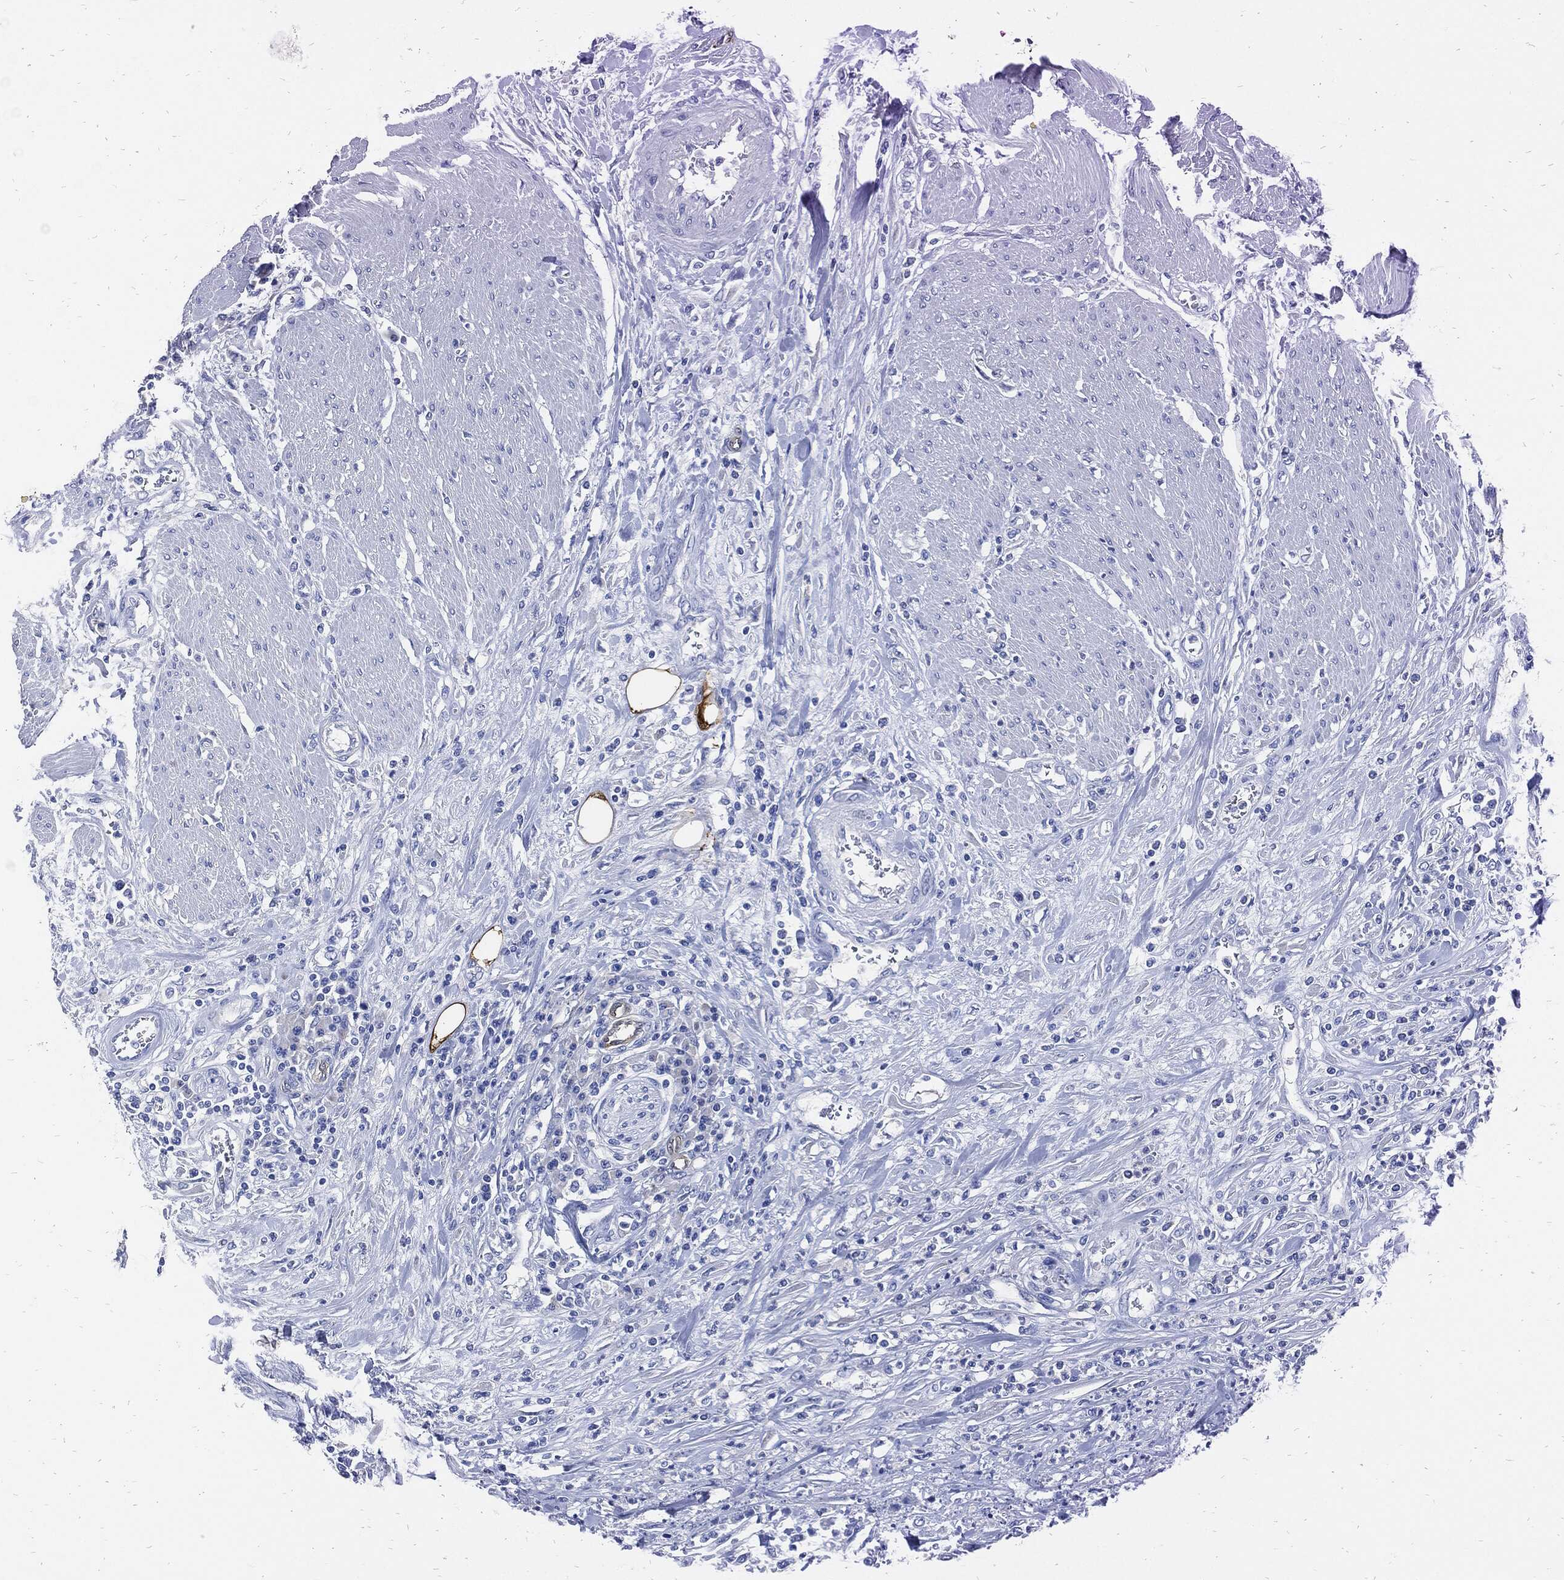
{"staining": {"intensity": "negative", "quantity": "none", "location": "none"}, "tissue": "urothelial cancer", "cell_type": "Tumor cells", "image_type": "cancer", "snomed": [{"axis": "morphology", "description": "Urothelial carcinoma, High grade"}, {"axis": "topography", "description": "Urinary bladder"}], "caption": "A high-resolution histopathology image shows IHC staining of high-grade urothelial carcinoma, which displays no significant positivity in tumor cells. Brightfield microscopy of immunohistochemistry (IHC) stained with DAB (brown) and hematoxylin (blue), captured at high magnification.", "gene": "FABP4", "patient": {"sex": "male", "age": 46}}